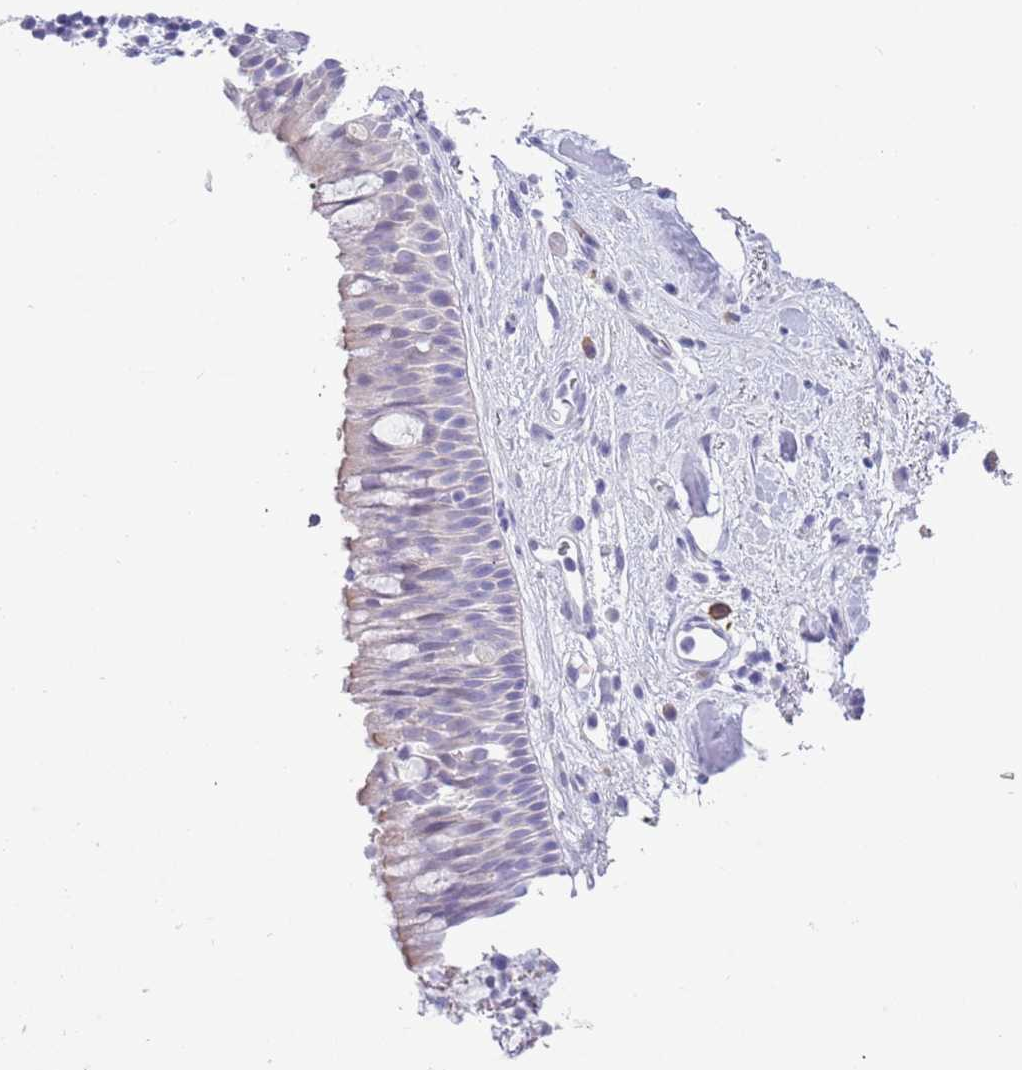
{"staining": {"intensity": "weak", "quantity": "25%-75%", "location": "cytoplasmic/membranous"}, "tissue": "nasopharynx", "cell_type": "Respiratory epithelial cells", "image_type": "normal", "snomed": [{"axis": "morphology", "description": "Normal tissue, NOS"}, {"axis": "morphology", "description": "Squamous cell carcinoma, NOS"}, {"axis": "topography", "description": "Nasopharynx"}, {"axis": "topography", "description": "Head-Neck"}], "caption": "The immunohistochemical stain labels weak cytoplasmic/membranous positivity in respiratory epithelial cells of normal nasopharynx. The staining is performed using DAB brown chromogen to label protein expression. The nuclei are counter-stained blue using hematoxylin.", "gene": "ACR", "patient": {"sex": "male", "age": 85}}